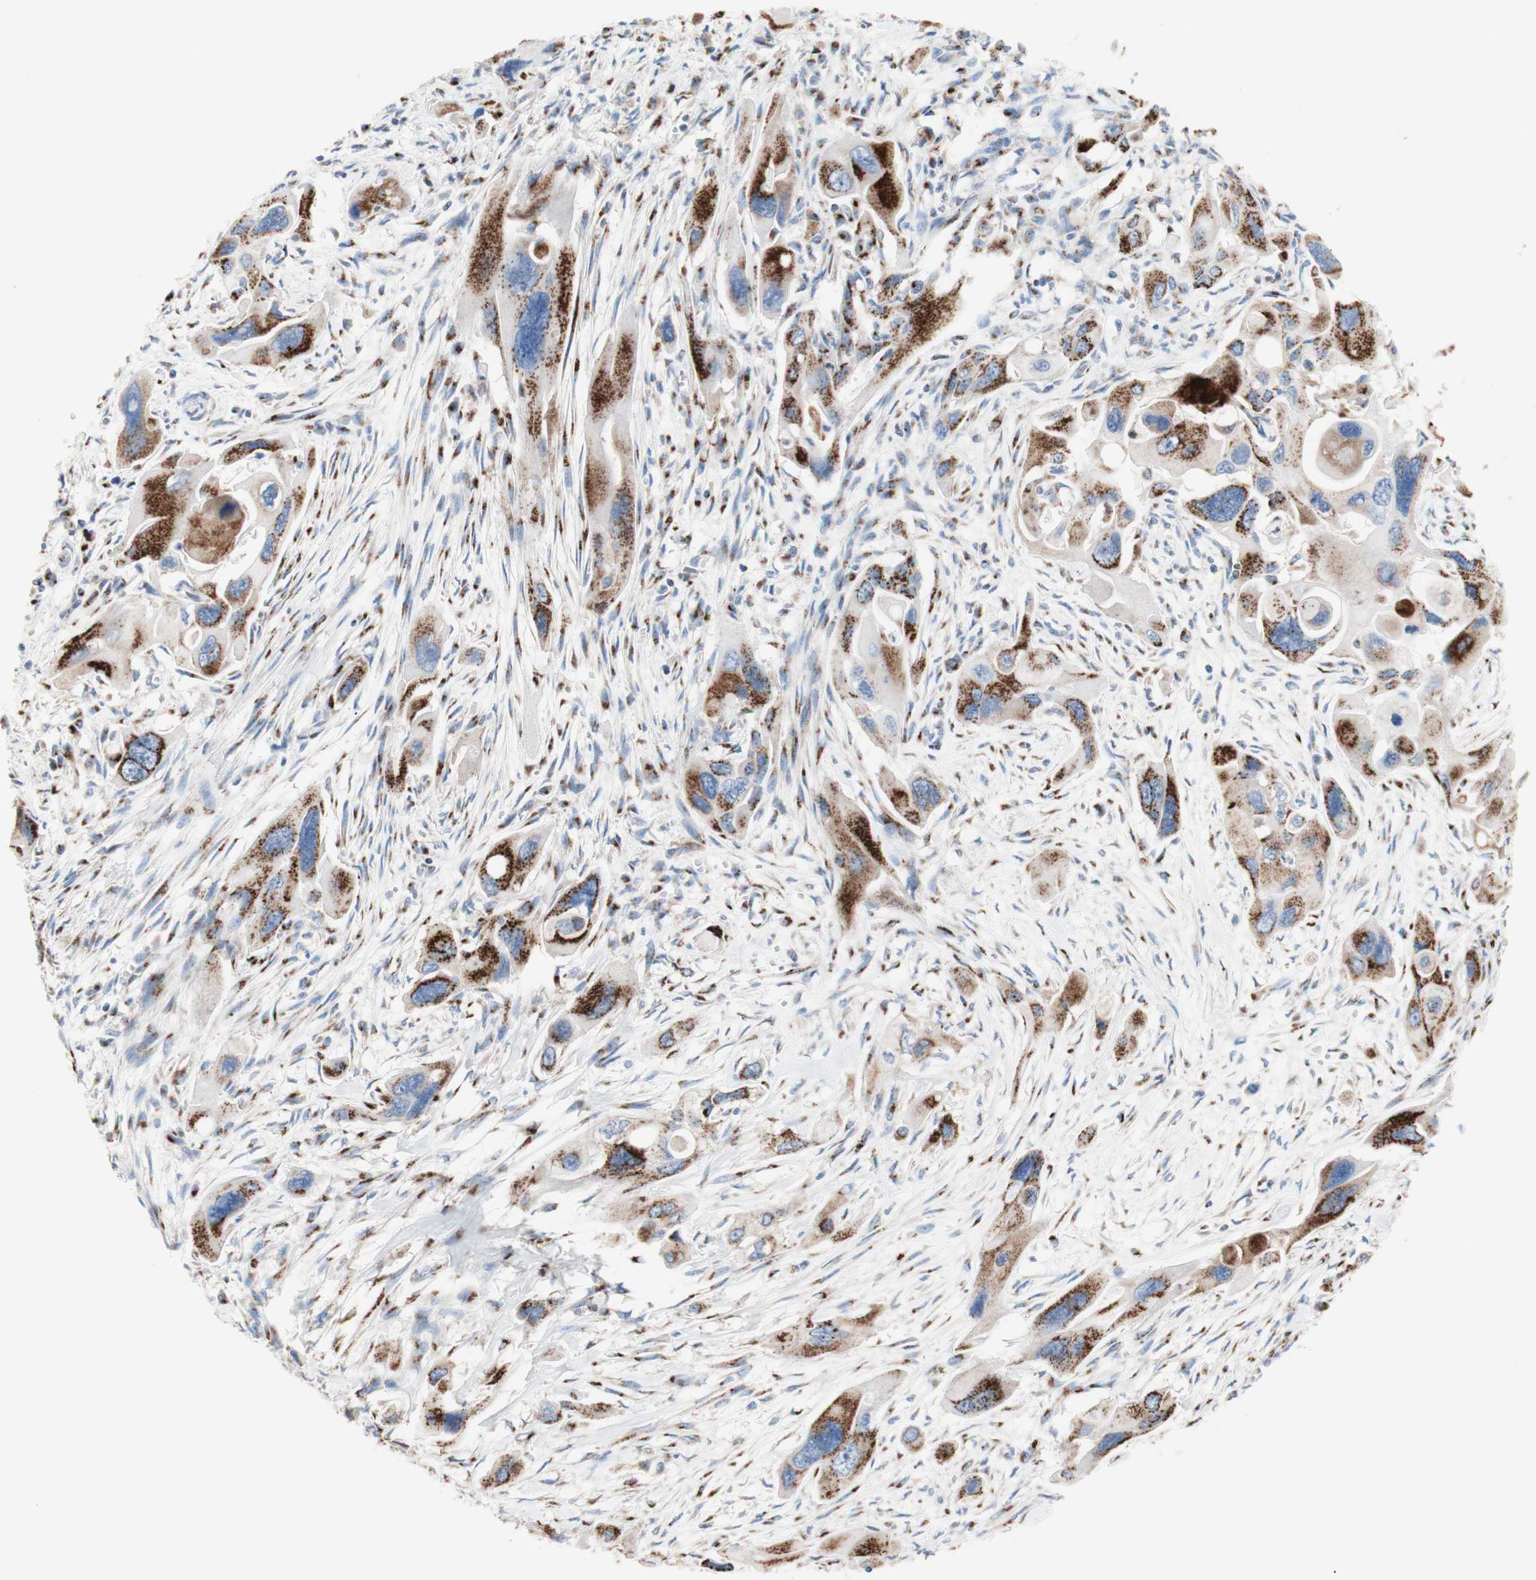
{"staining": {"intensity": "moderate", "quantity": ">75%", "location": "cytoplasmic/membranous"}, "tissue": "pancreatic cancer", "cell_type": "Tumor cells", "image_type": "cancer", "snomed": [{"axis": "morphology", "description": "Adenocarcinoma, NOS"}, {"axis": "topography", "description": "Pancreas"}], "caption": "Tumor cells reveal medium levels of moderate cytoplasmic/membranous positivity in about >75% of cells in pancreatic adenocarcinoma.", "gene": "GALNT2", "patient": {"sex": "male", "age": 73}}